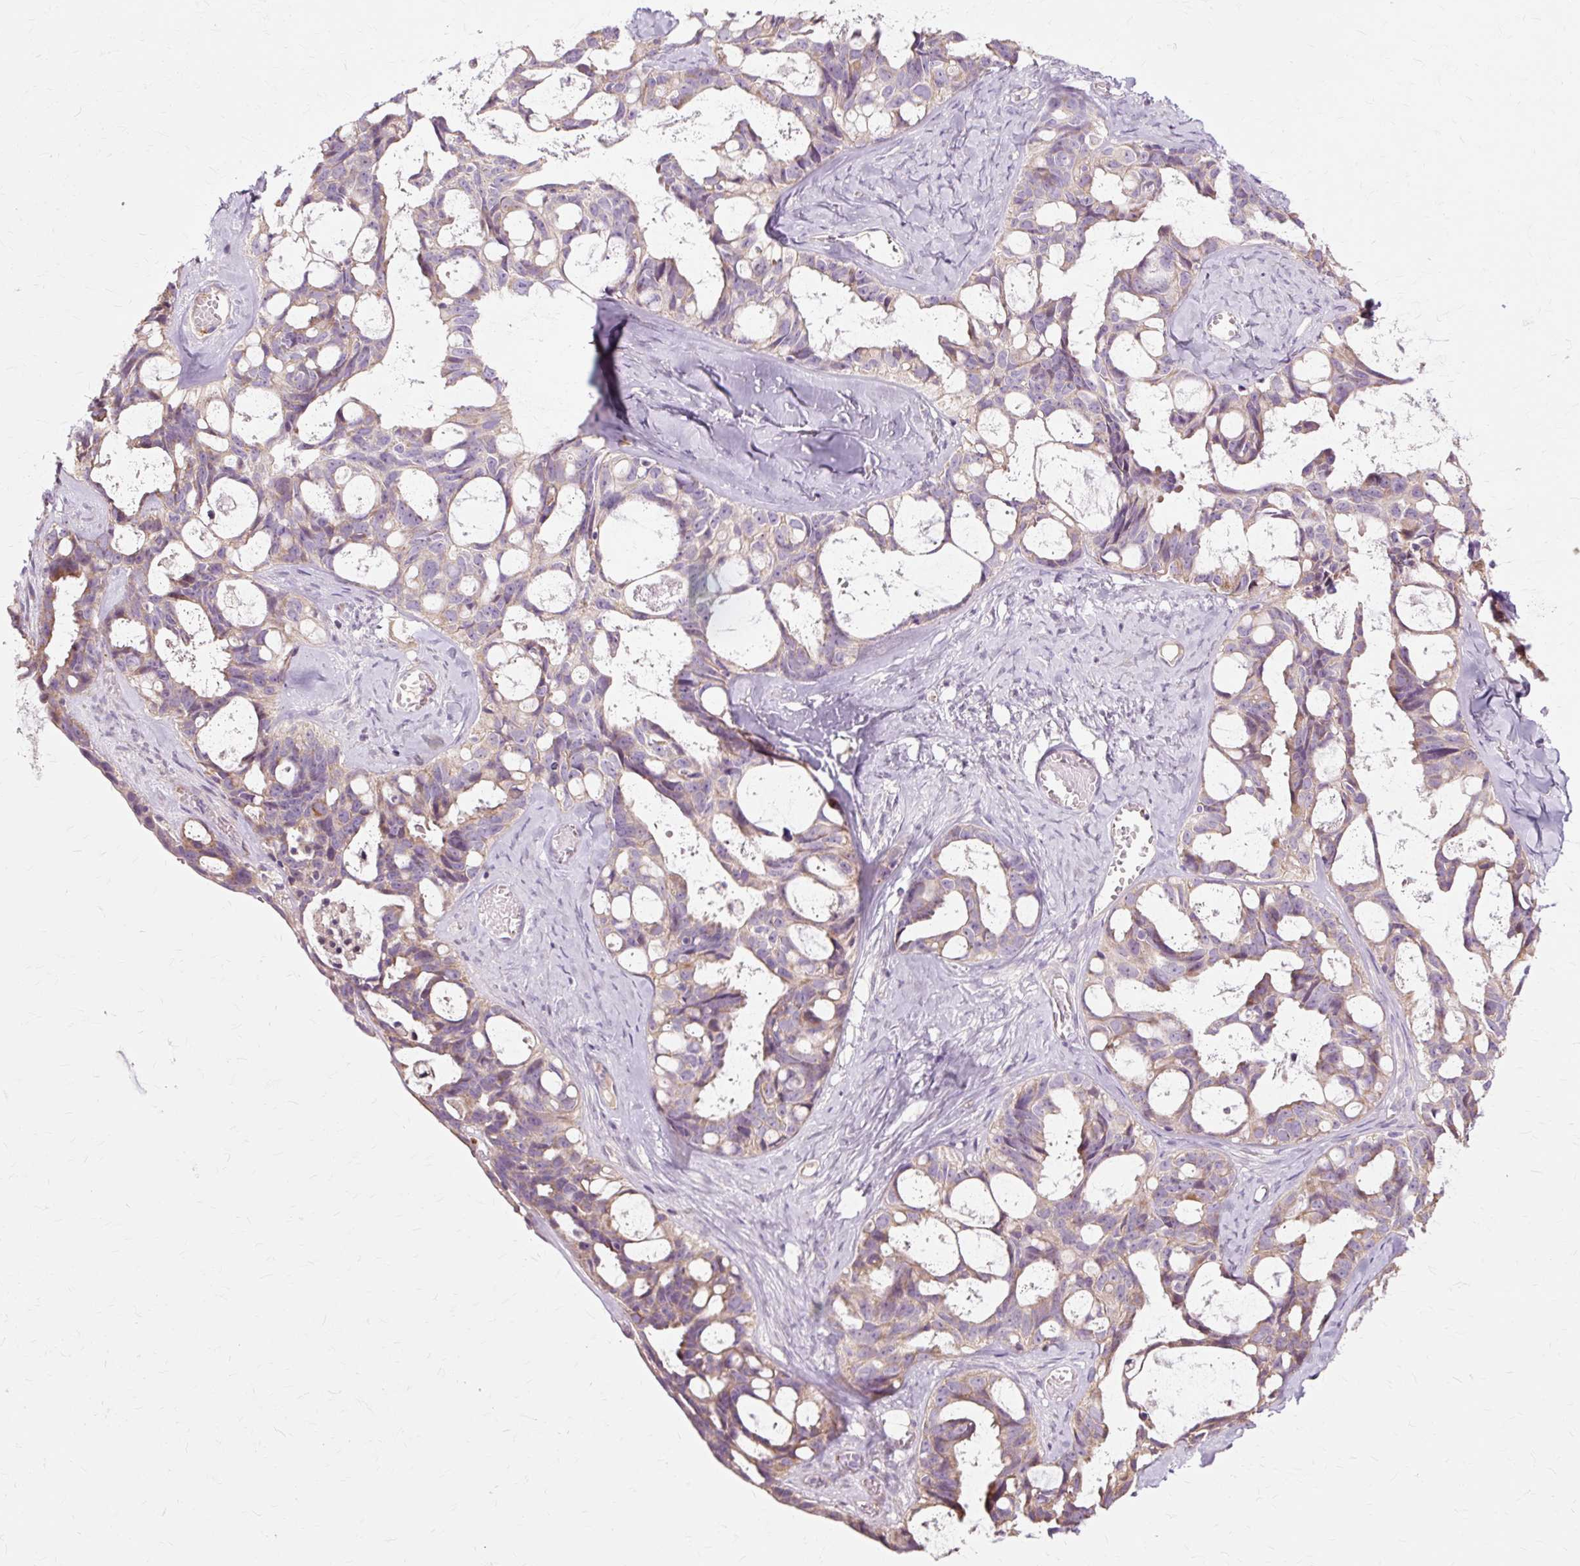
{"staining": {"intensity": "weak", "quantity": ">75%", "location": "cytoplasmic/membranous"}, "tissue": "ovarian cancer", "cell_type": "Tumor cells", "image_type": "cancer", "snomed": [{"axis": "morphology", "description": "Cystadenocarcinoma, serous, NOS"}, {"axis": "topography", "description": "Ovary"}], "caption": "Brown immunohistochemical staining in serous cystadenocarcinoma (ovarian) demonstrates weak cytoplasmic/membranous staining in approximately >75% of tumor cells.", "gene": "PDZD2", "patient": {"sex": "female", "age": 69}}